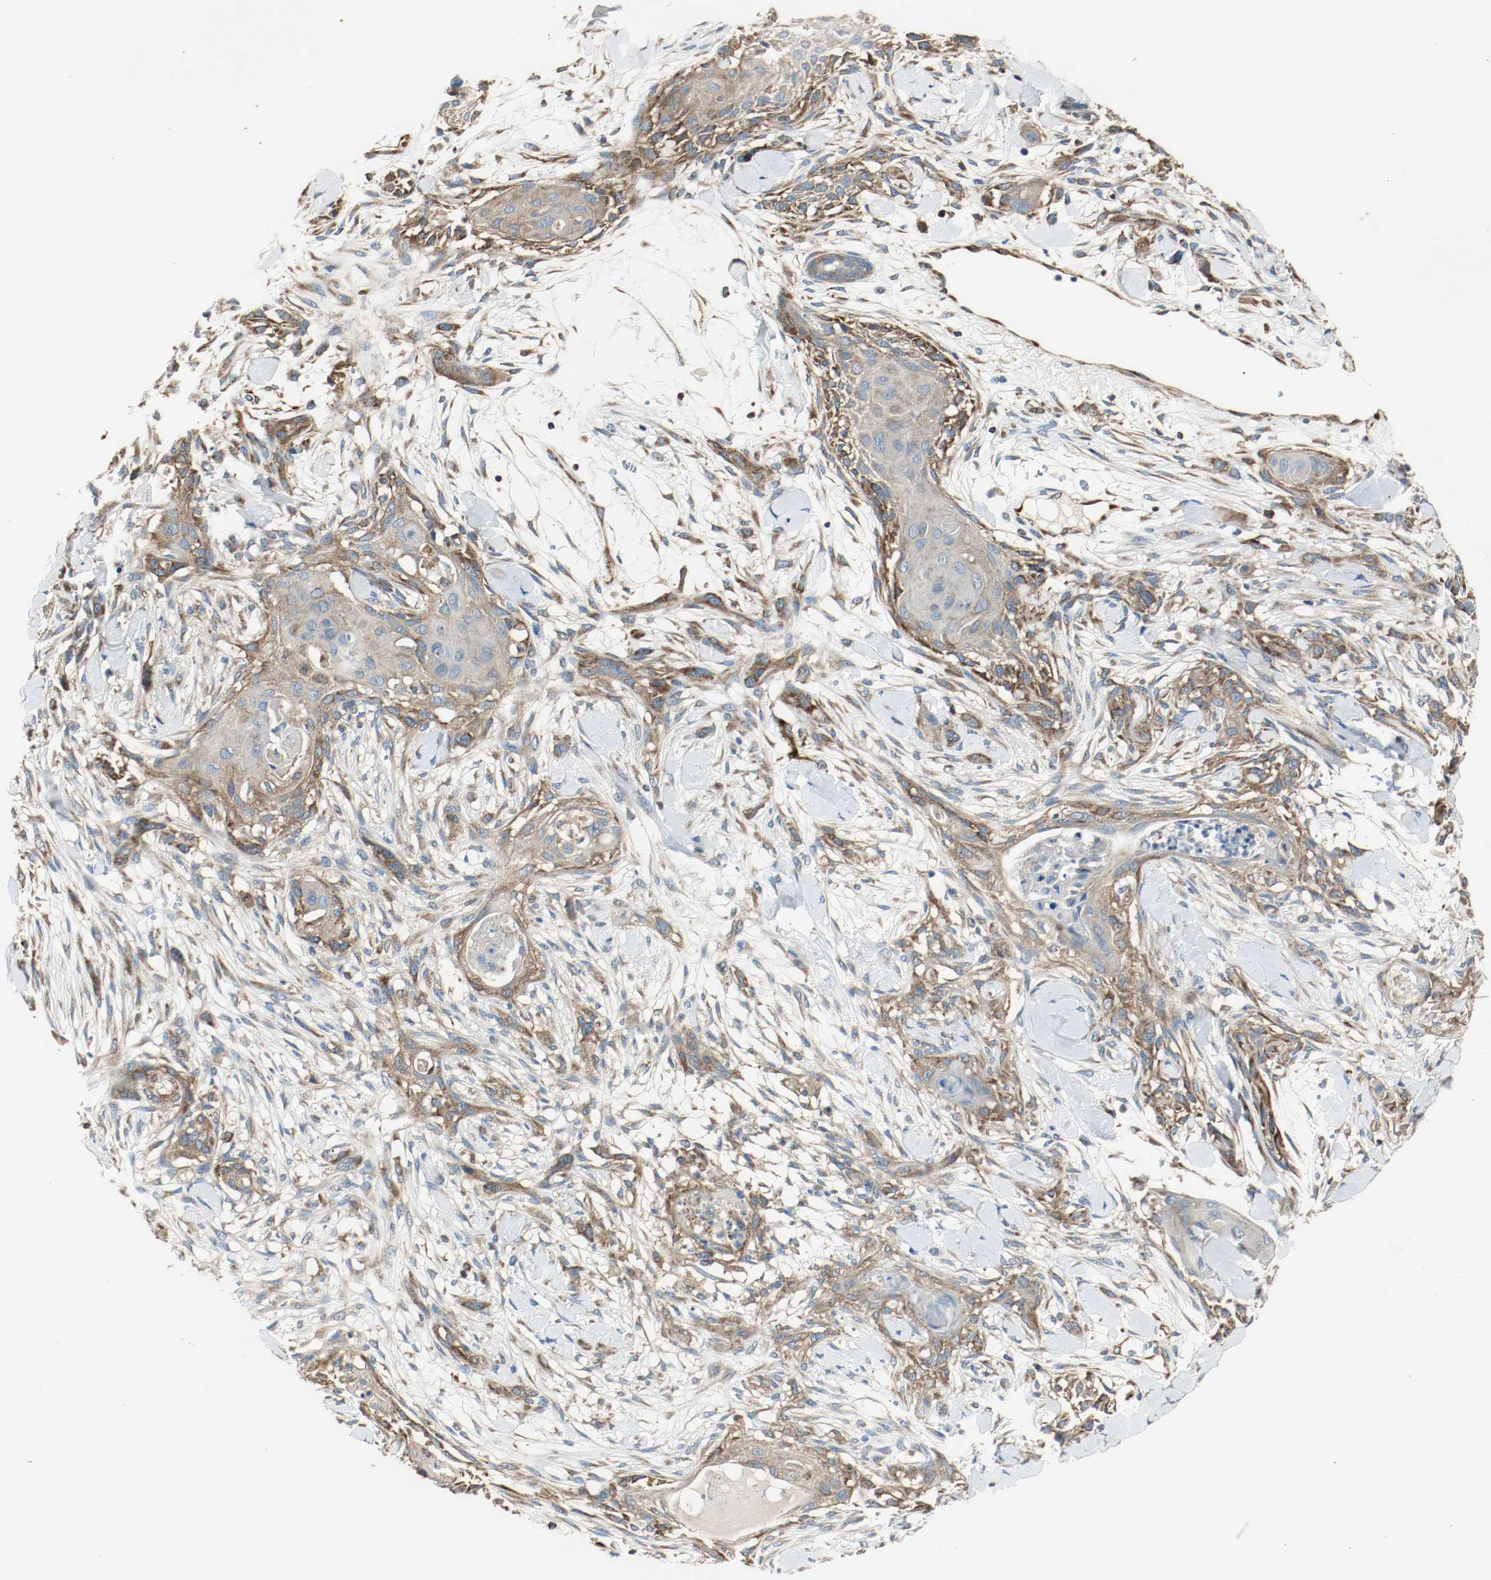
{"staining": {"intensity": "strong", "quantity": ">75%", "location": "cytoplasmic/membranous"}, "tissue": "skin cancer", "cell_type": "Tumor cells", "image_type": "cancer", "snomed": [{"axis": "morphology", "description": "Squamous cell carcinoma, NOS"}, {"axis": "topography", "description": "Skin"}], "caption": "Immunohistochemistry (IHC) micrograph of neoplastic tissue: human skin squamous cell carcinoma stained using IHC shows high levels of strong protein expression localized specifically in the cytoplasmic/membranous of tumor cells, appearing as a cytoplasmic/membranous brown color.", "gene": "PLCG1", "patient": {"sex": "female", "age": 59}}